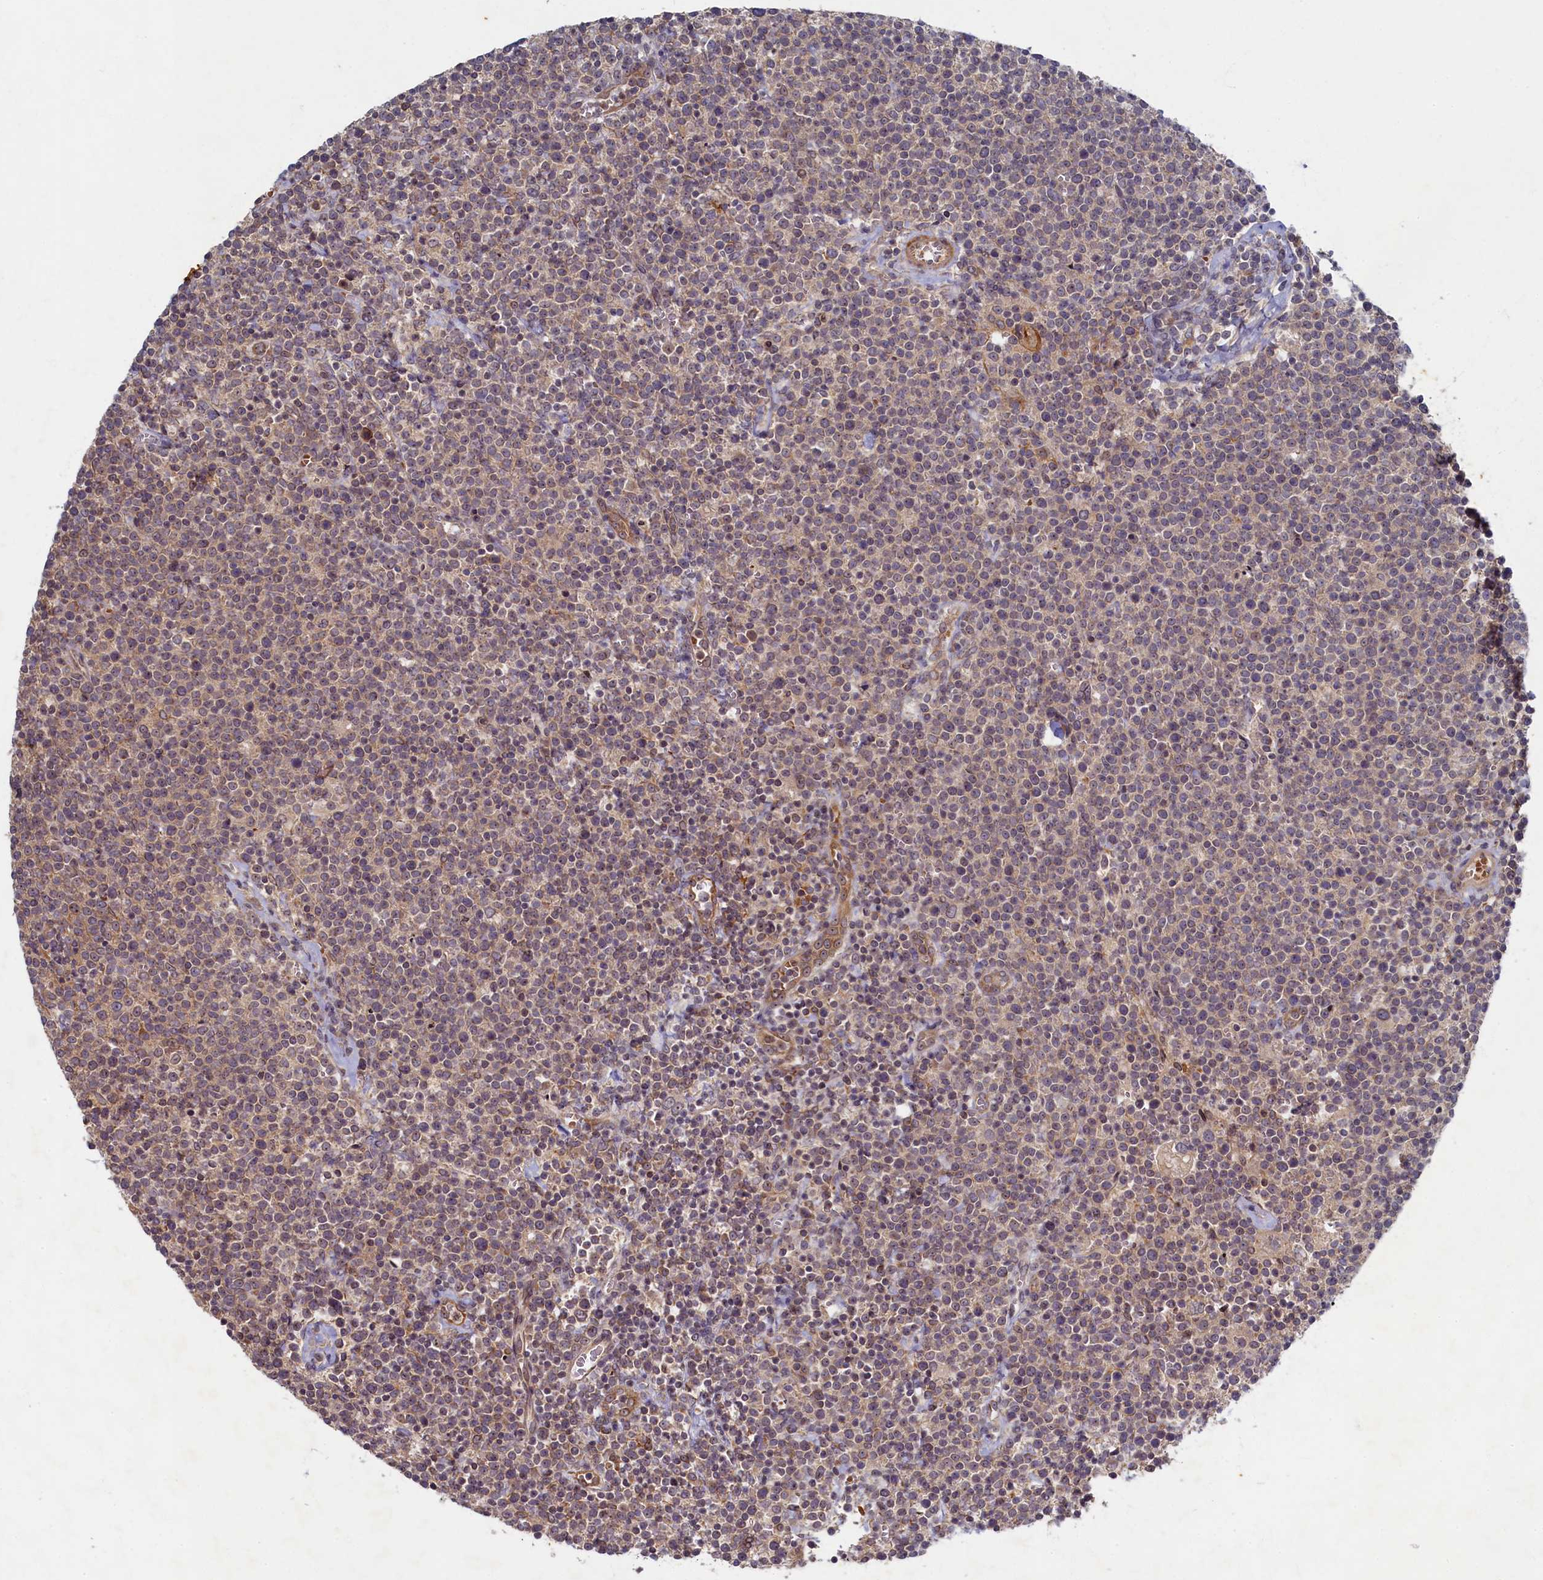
{"staining": {"intensity": "weak", "quantity": "25%-75%", "location": "cytoplasmic/membranous"}, "tissue": "lymphoma", "cell_type": "Tumor cells", "image_type": "cancer", "snomed": [{"axis": "morphology", "description": "Malignant lymphoma, non-Hodgkin's type, High grade"}, {"axis": "topography", "description": "Lymph node"}], "caption": "Malignant lymphoma, non-Hodgkin's type (high-grade) was stained to show a protein in brown. There is low levels of weak cytoplasmic/membranous expression in about 25%-75% of tumor cells.", "gene": "CEP20", "patient": {"sex": "male", "age": 61}}